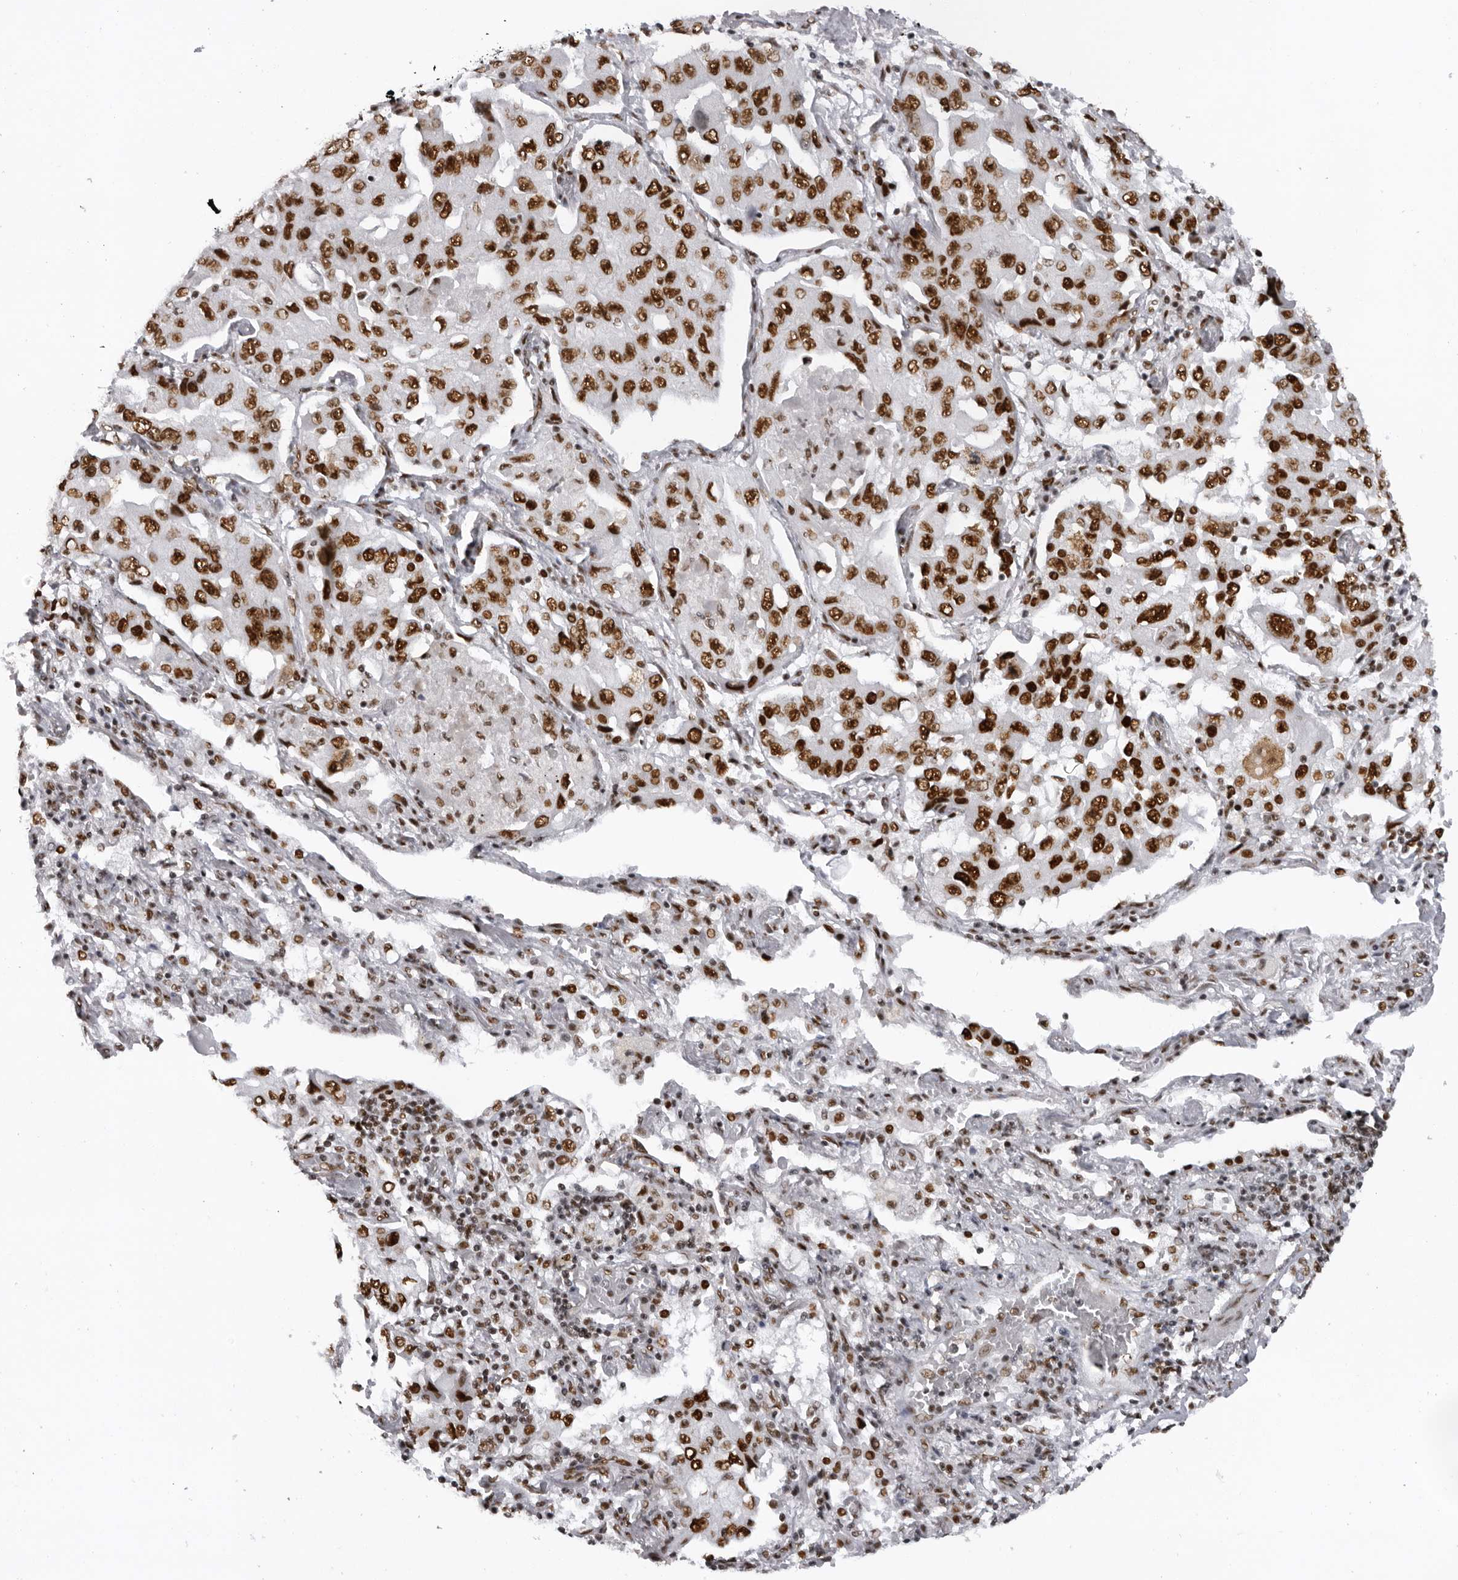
{"staining": {"intensity": "strong", "quantity": ">75%", "location": "nuclear"}, "tissue": "lung cancer", "cell_type": "Tumor cells", "image_type": "cancer", "snomed": [{"axis": "morphology", "description": "Adenocarcinoma, NOS"}, {"axis": "topography", "description": "Lung"}], "caption": "IHC (DAB) staining of human lung cancer (adenocarcinoma) shows strong nuclear protein expression in about >75% of tumor cells. (IHC, brightfield microscopy, high magnification).", "gene": "DHX9", "patient": {"sex": "female", "age": 65}}